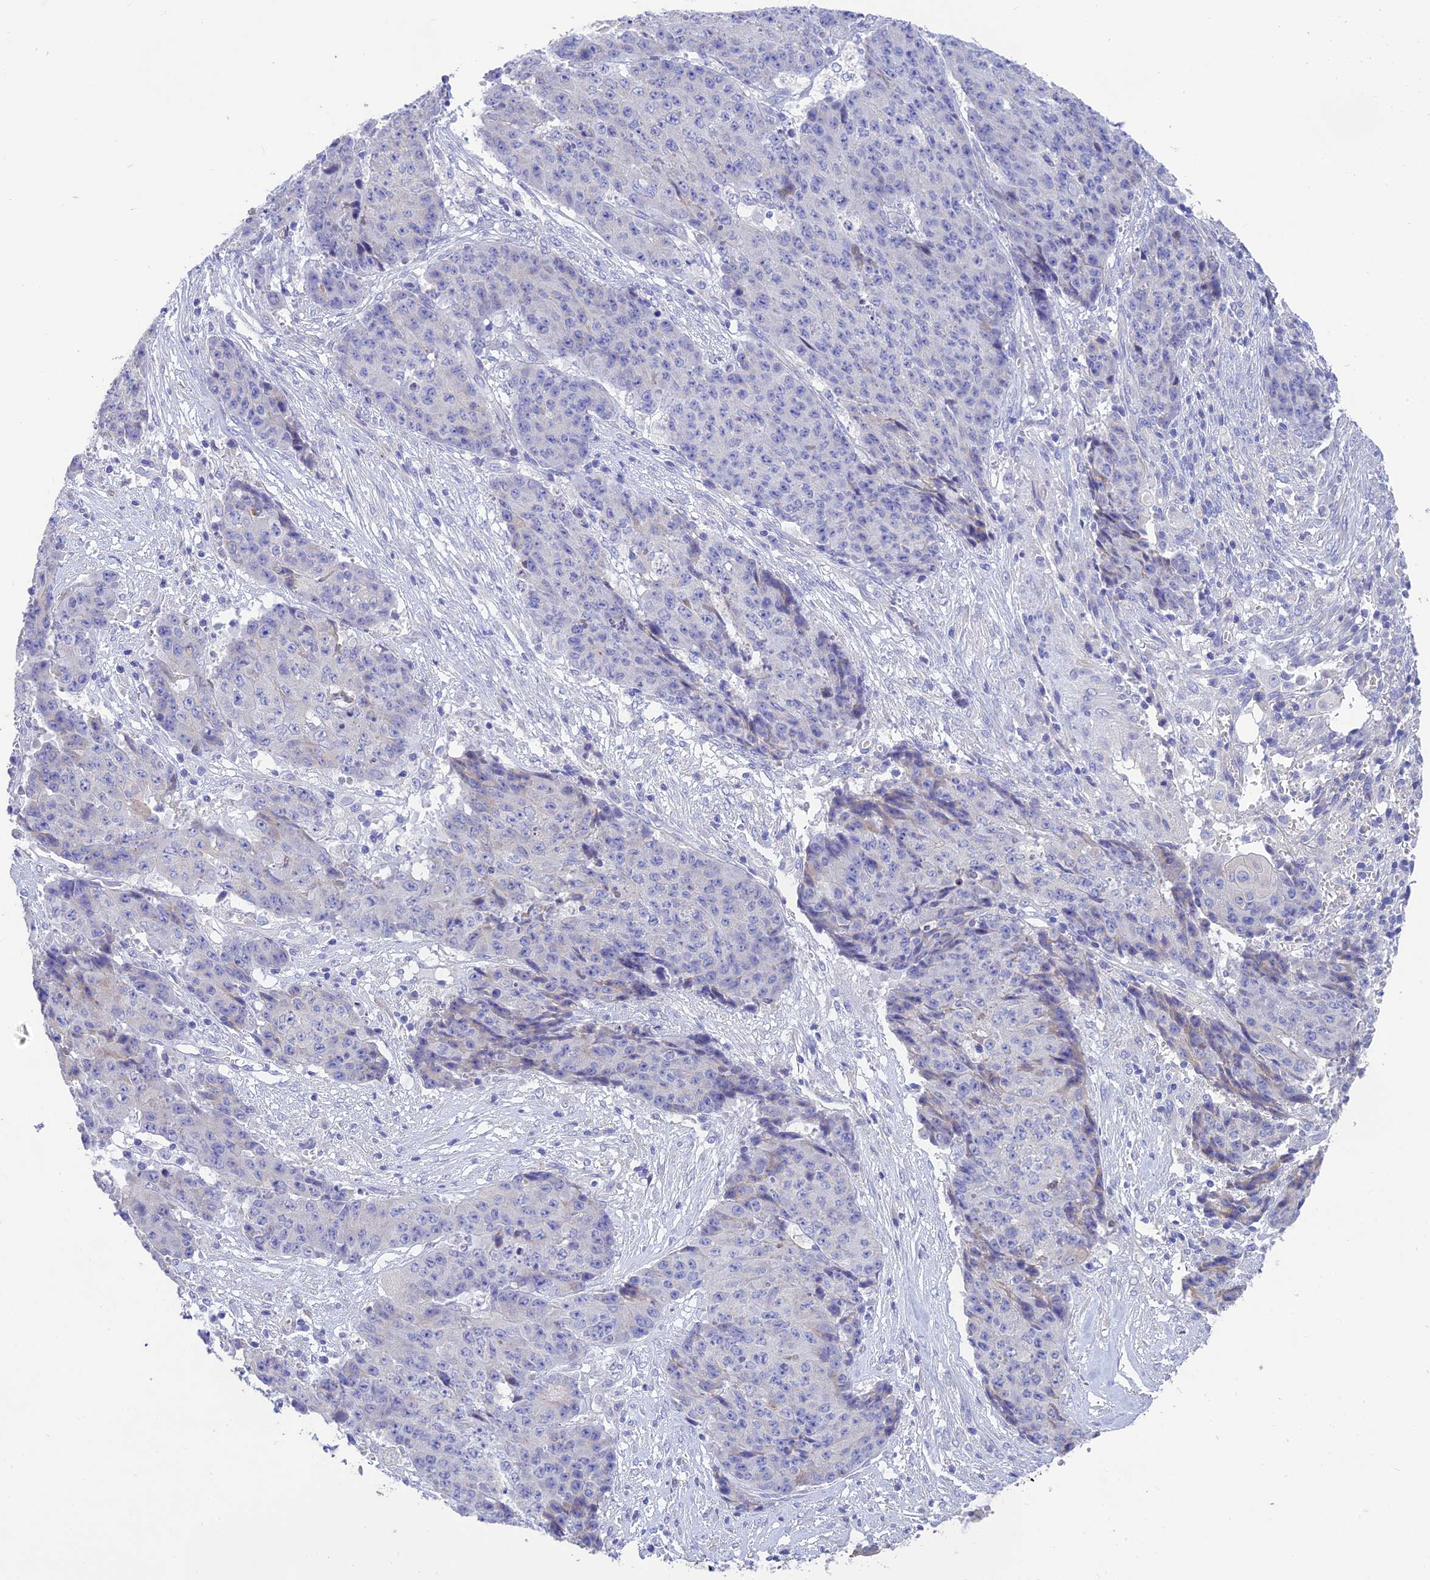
{"staining": {"intensity": "negative", "quantity": "none", "location": "none"}, "tissue": "ovarian cancer", "cell_type": "Tumor cells", "image_type": "cancer", "snomed": [{"axis": "morphology", "description": "Carcinoma, endometroid"}, {"axis": "topography", "description": "Ovary"}], "caption": "DAB immunohistochemical staining of endometroid carcinoma (ovarian) shows no significant expression in tumor cells.", "gene": "HSD17B2", "patient": {"sex": "female", "age": 42}}